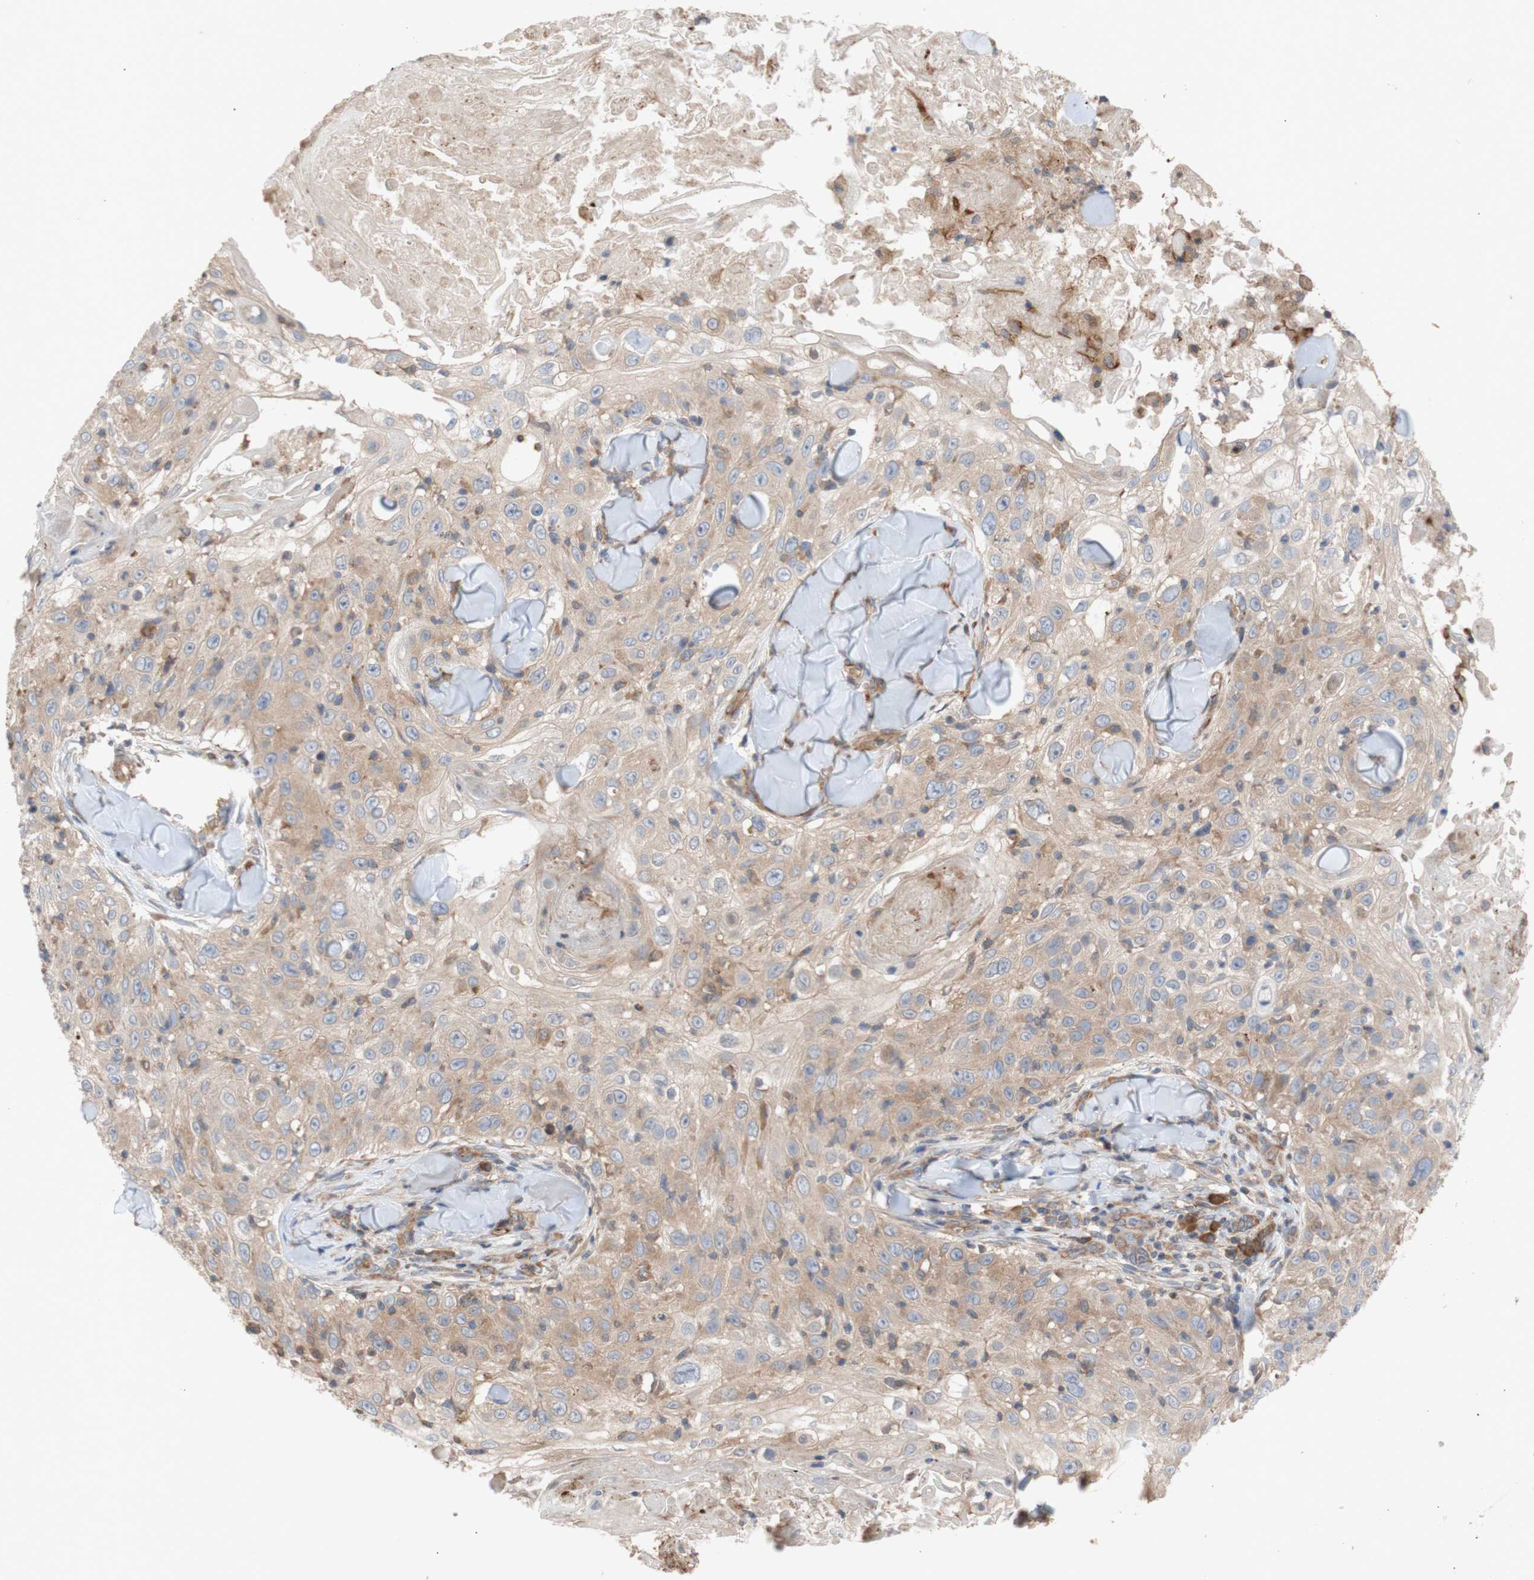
{"staining": {"intensity": "weak", "quantity": ">75%", "location": "cytoplasmic/membranous"}, "tissue": "skin cancer", "cell_type": "Tumor cells", "image_type": "cancer", "snomed": [{"axis": "morphology", "description": "Squamous cell carcinoma, NOS"}, {"axis": "topography", "description": "Skin"}], "caption": "Skin cancer tissue shows weak cytoplasmic/membranous staining in approximately >75% of tumor cells, visualized by immunohistochemistry.", "gene": "EIF2S3", "patient": {"sex": "male", "age": 86}}